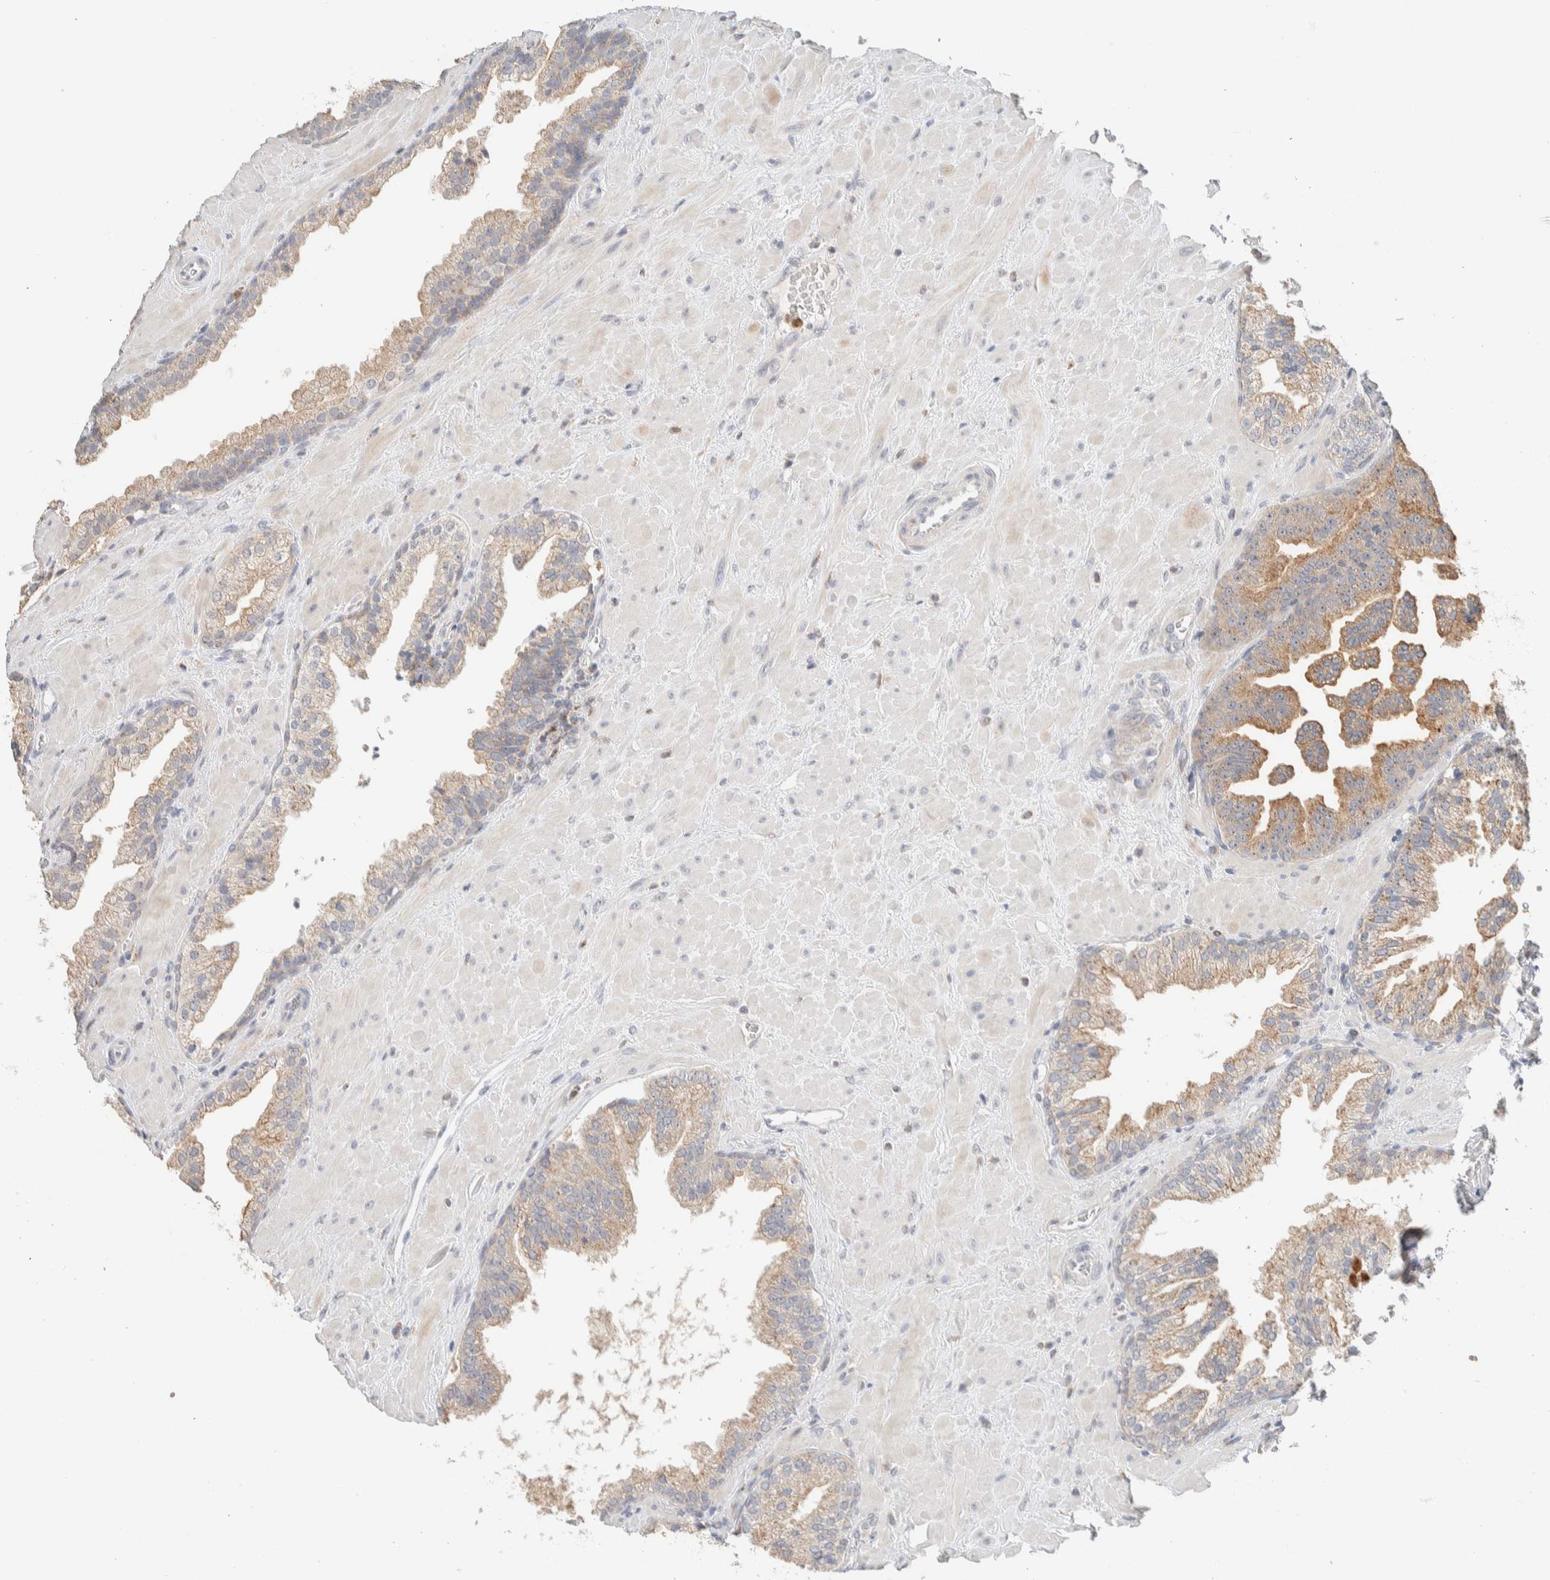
{"staining": {"intensity": "moderate", "quantity": ">75%", "location": "cytoplasmic/membranous"}, "tissue": "prostate cancer", "cell_type": "Tumor cells", "image_type": "cancer", "snomed": [{"axis": "morphology", "description": "Adenocarcinoma, Low grade"}, {"axis": "topography", "description": "Prostate"}], "caption": "Immunohistochemistry (DAB (3,3'-diaminobenzidine)) staining of prostate cancer exhibits moderate cytoplasmic/membranous protein staining in about >75% of tumor cells.", "gene": "HDHD3", "patient": {"sex": "male", "age": 71}}